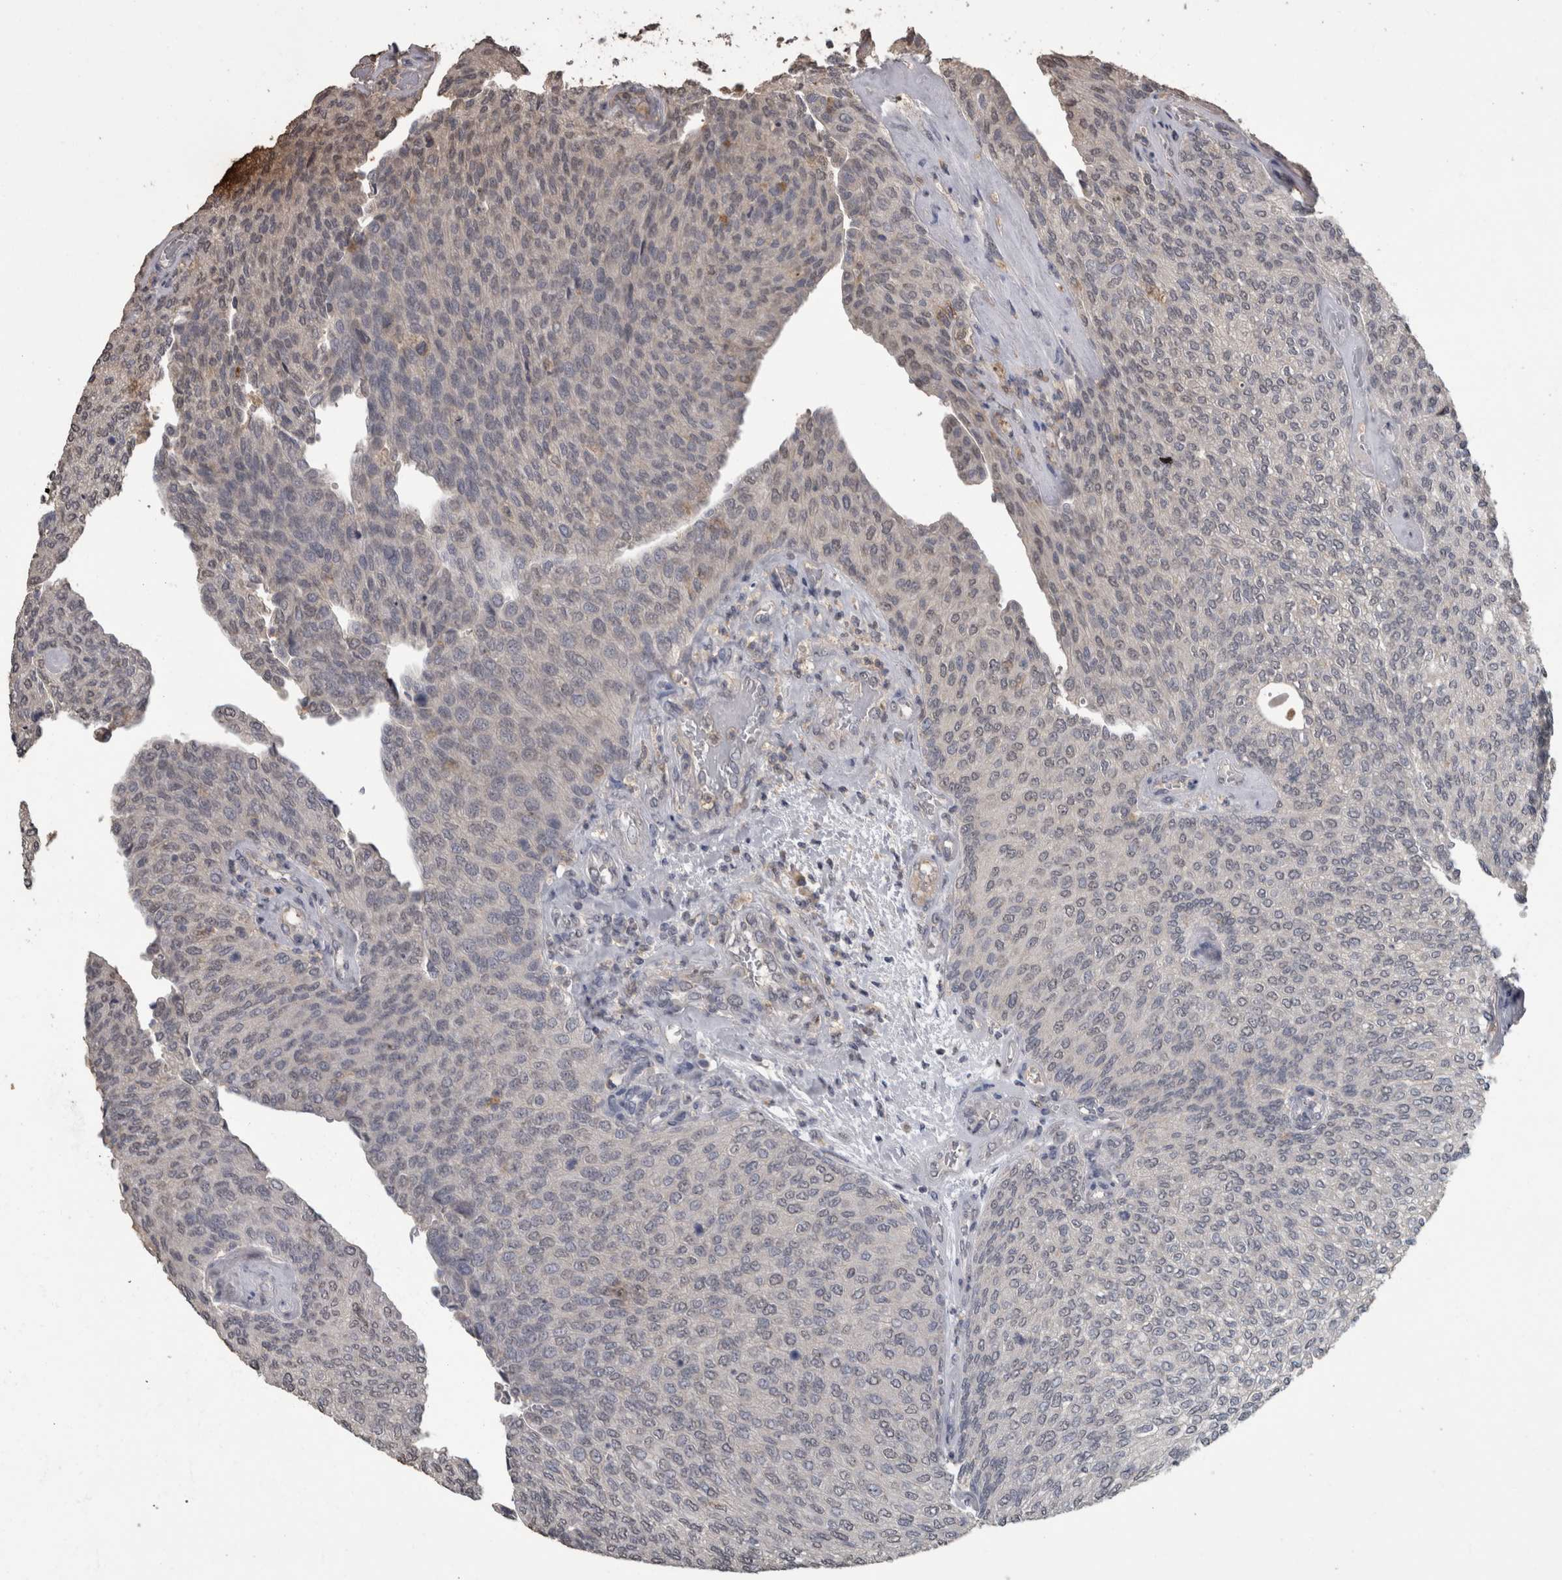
{"staining": {"intensity": "negative", "quantity": "none", "location": "none"}, "tissue": "urothelial cancer", "cell_type": "Tumor cells", "image_type": "cancer", "snomed": [{"axis": "morphology", "description": "Urothelial carcinoma, Low grade"}, {"axis": "topography", "description": "Urinary bladder"}], "caption": "High power microscopy histopathology image of an immunohistochemistry (IHC) histopathology image of low-grade urothelial carcinoma, revealing no significant positivity in tumor cells. (DAB (3,3'-diaminobenzidine) IHC, high magnification).", "gene": "PIK3AP1", "patient": {"sex": "female", "age": 79}}